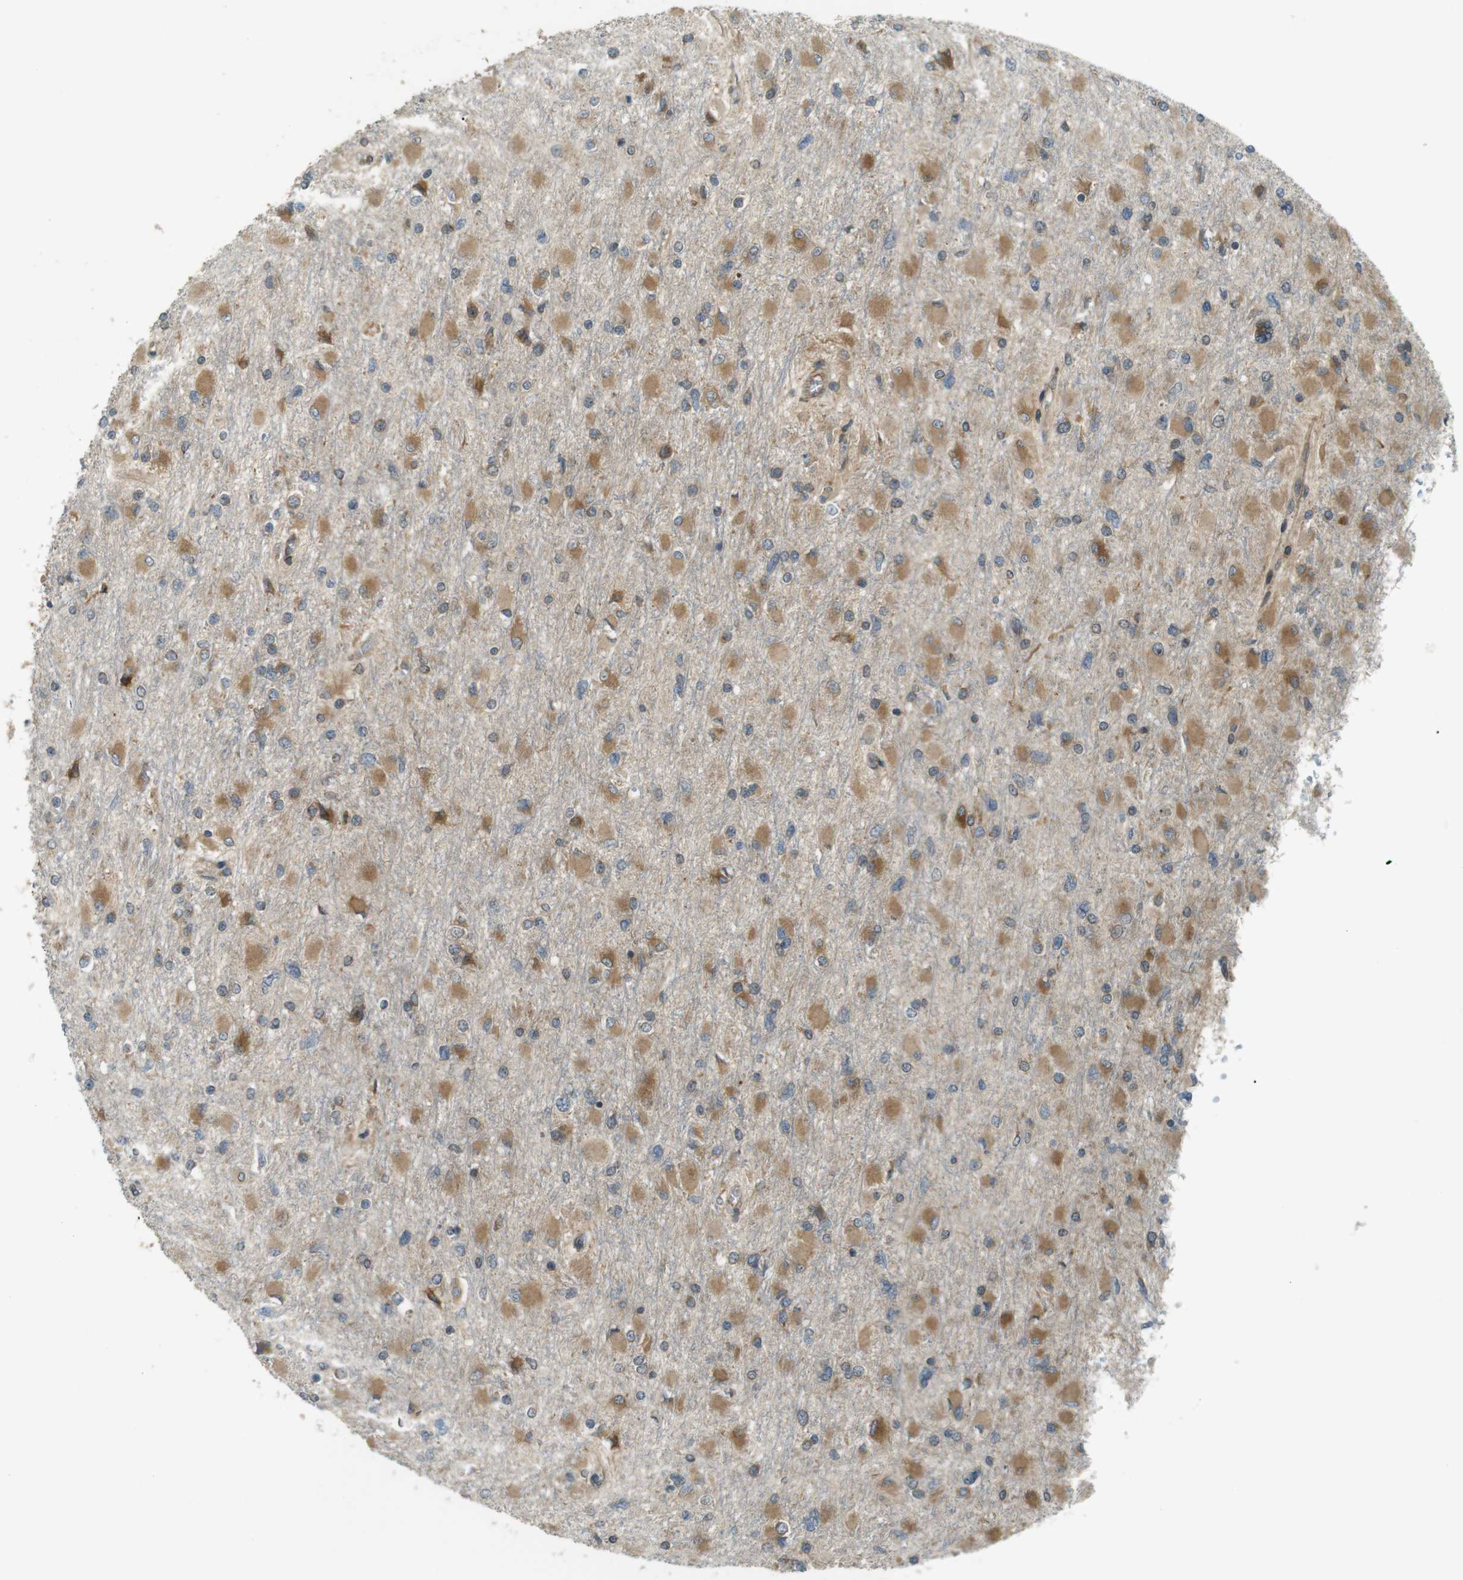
{"staining": {"intensity": "moderate", "quantity": ">75%", "location": "cytoplasmic/membranous"}, "tissue": "glioma", "cell_type": "Tumor cells", "image_type": "cancer", "snomed": [{"axis": "morphology", "description": "Glioma, malignant, High grade"}, {"axis": "topography", "description": "Cerebral cortex"}], "caption": "High-magnification brightfield microscopy of glioma stained with DAB (3,3'-diaminobenzidine) (brown) and counterstained with hematoxylin (blue). tumor cells exhibit moderate cytoplasmic/membranous staining is identified in about>75% of cells.", "gene": "TMED4", "patient": {"sex": "female", "age": 36}}